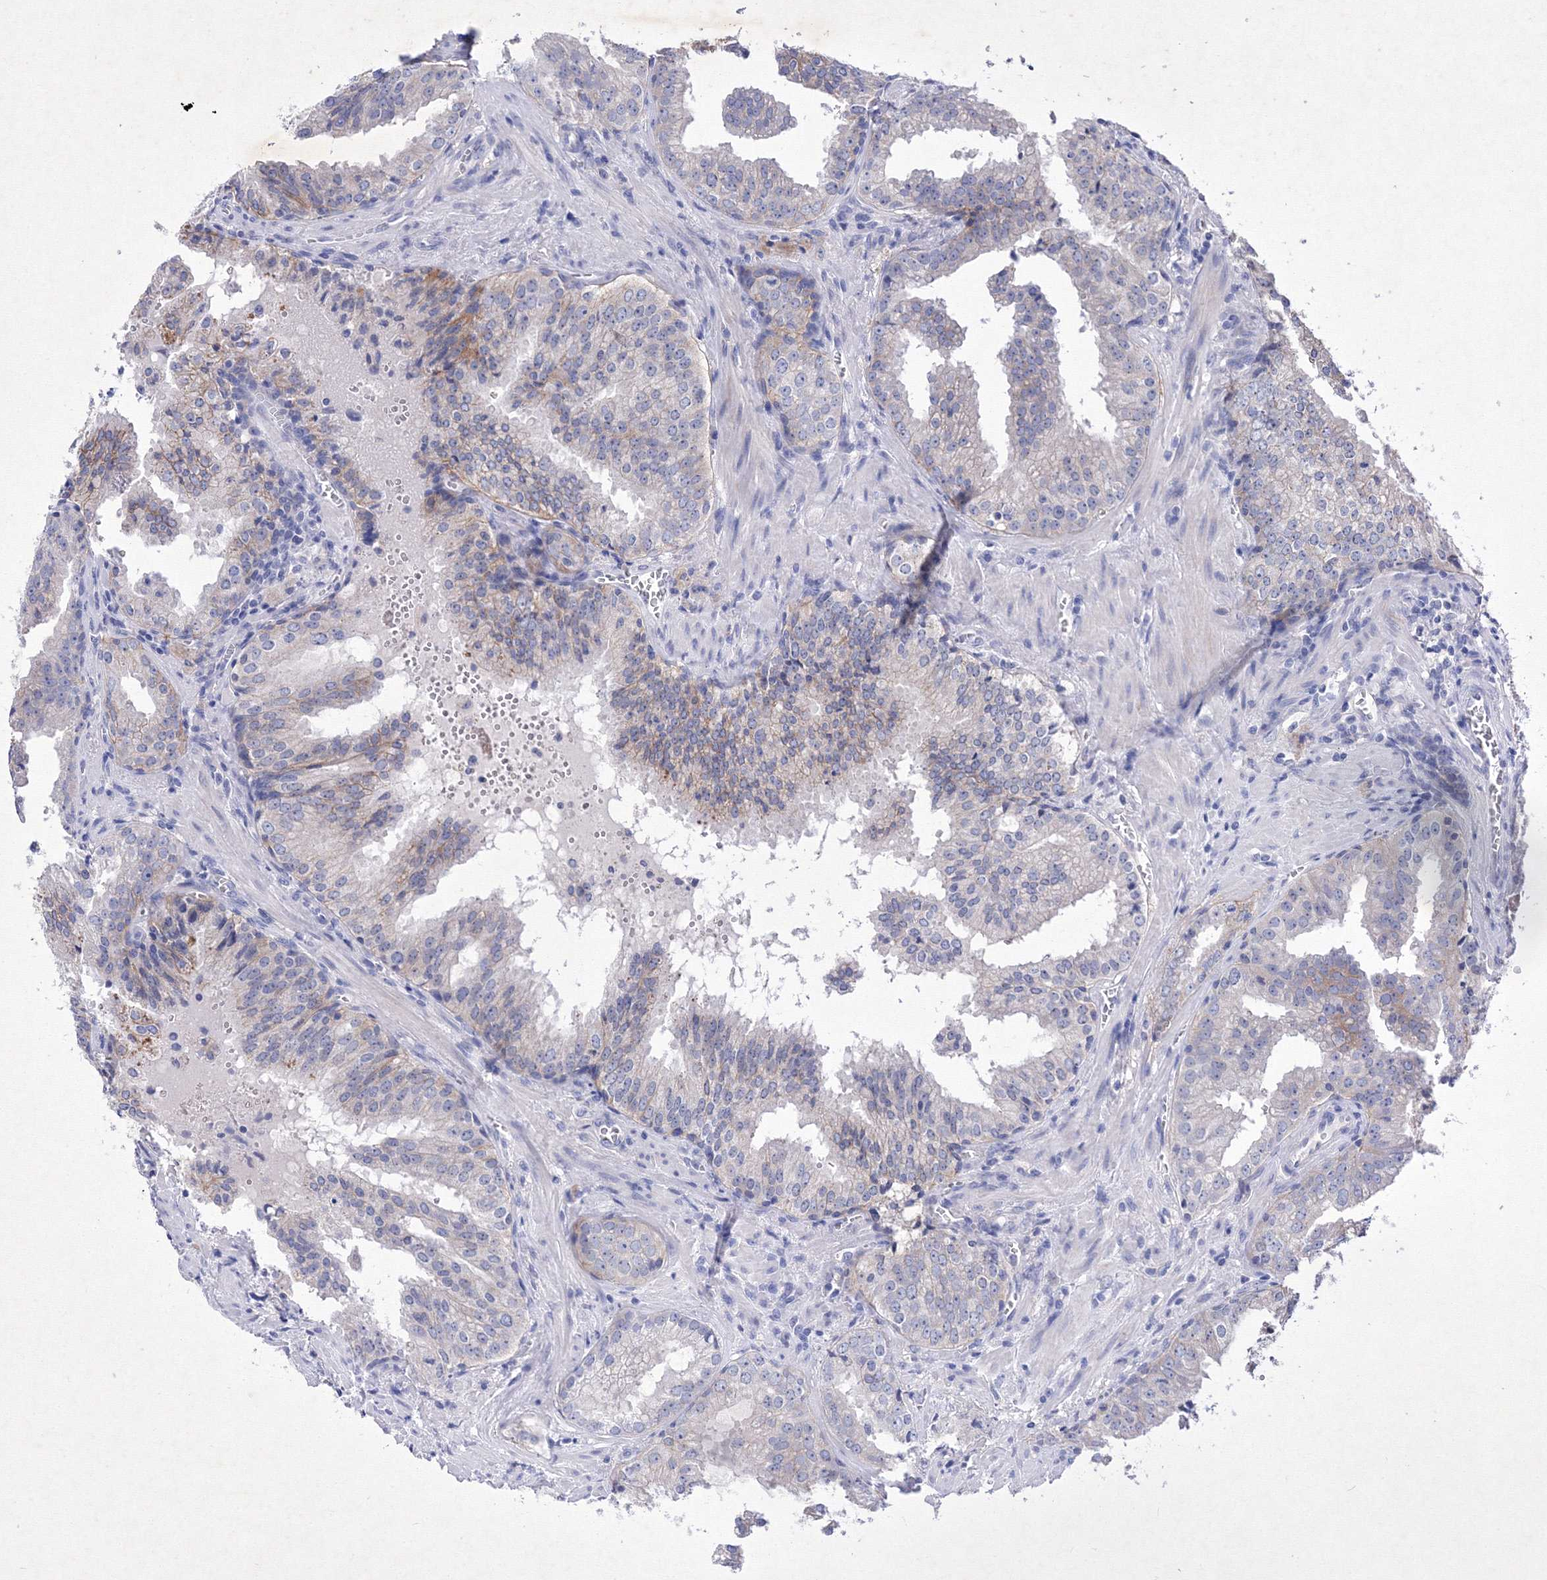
{"staining": {"intensity": "weak", "quantity": "<25%", "location": "cytoplasmic/membranous"}, "tissue": "prostate cancer", "cell_type": "Tumor cells", "image_type": "cancer", "snomed": [{"axis": "morphology", "description": "Adenocarcinoma, High grade"}, {"axis": "topography", "description": "Prostate"}], "caption": "Tumor cells show no significant protein expression in prostate cancer (high-grade adenocarcinoma).", "gene": "GPN1", "patient": {"sex": "male", "age": 68}}